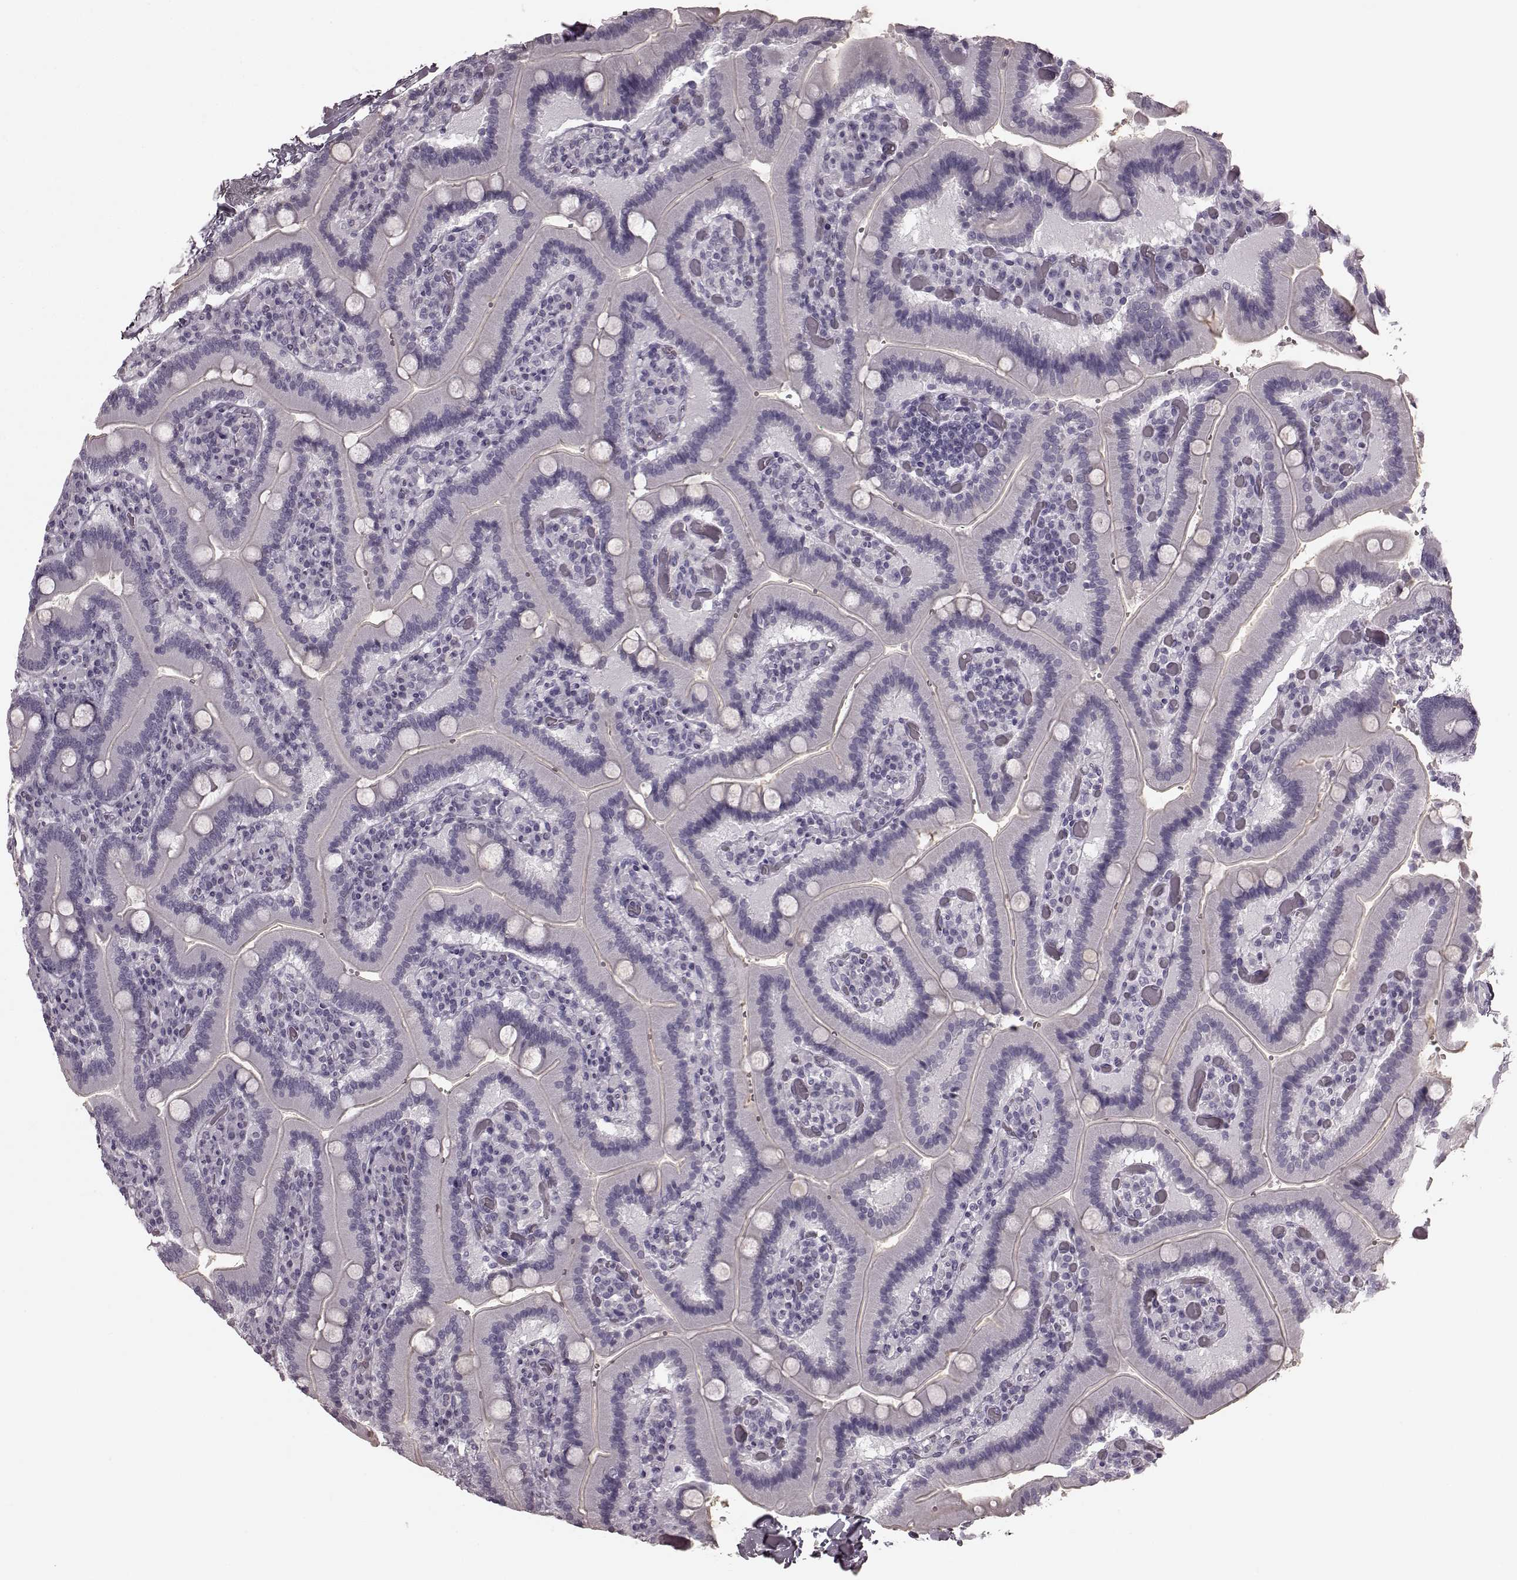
{"staining": {"intensity": "negative", "quantity": "none", "location": "none"}, "tissue": "duodenum", "cell_type": "Glandular cells", "image_type": "normal", "snomed": [{"axis": "morphology", "description": "Normal tissue, NOS"}, {"axis": "topography", "description": "Duodenum"}], "caption": "High power microscopy image of an IHC micrograph of benign duodenum, revealing no significant staining in glandular cells.", "gene": "TRPM1", "patient": {"sex": "female", "age": 62}}